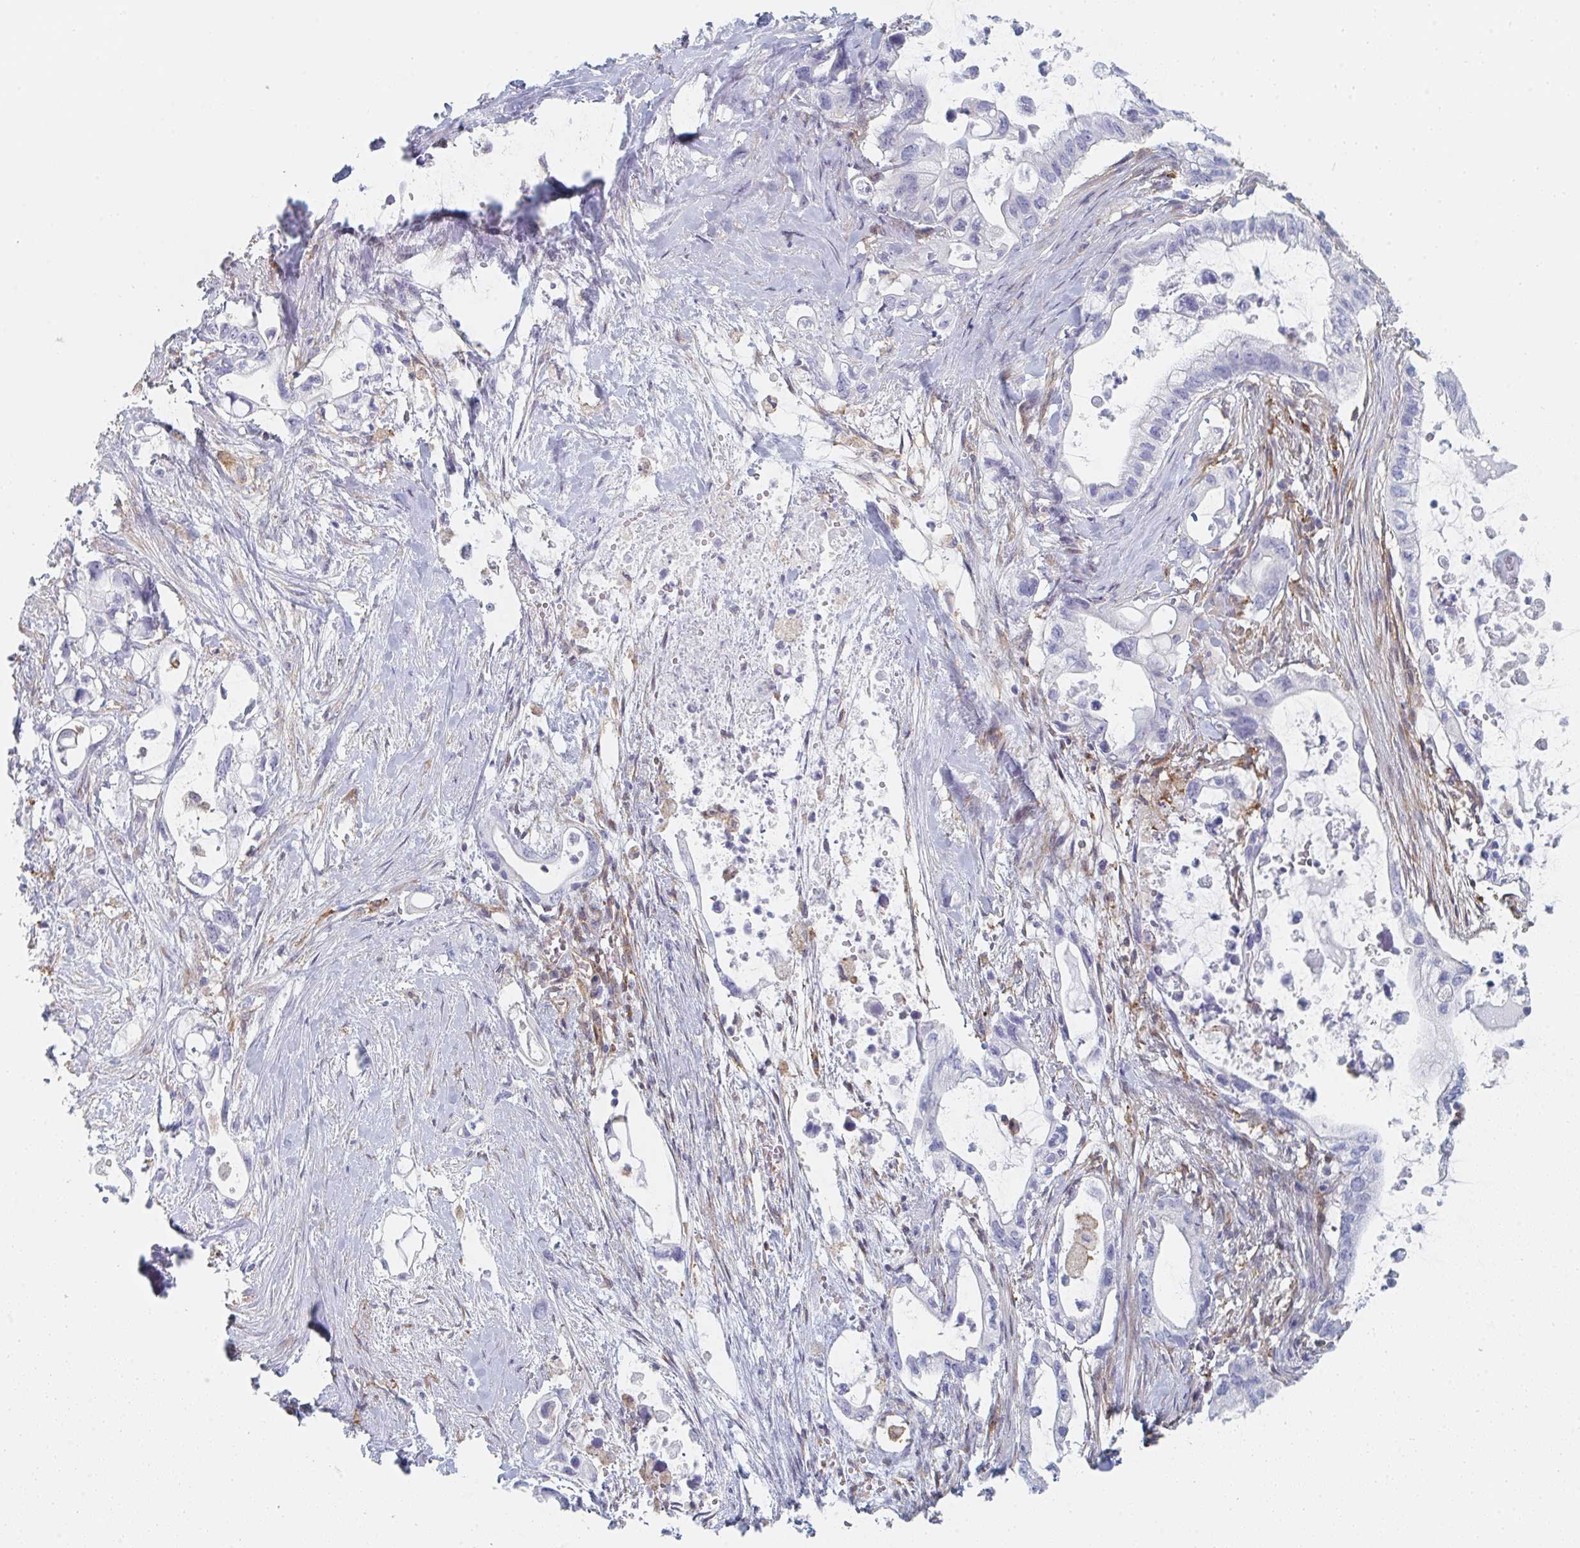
{"staining": {"intensity": "negative", "quantity": "none", "location": "none"}, "tissue": "pancreatic cancer", "cell_type": "Tumor cells", "image_type": "cancer", "snomed": [{"axis": "morphology", "description": "Adenocarcinoma, NOS"}, {"axis": "topography", "description": "Pancreas"}], "caption": "Immunohistochemical staining of human pancreatic adenocarcinoma reveals no significant staining in tumor cells. The staining is performed using DAB (3,3'-diaminobenzidine) brown chromogen with nuclei counter-stained in using hematoxylin.", "gene": "DAB2", "patient": {"sex": "female", "age": 72}}